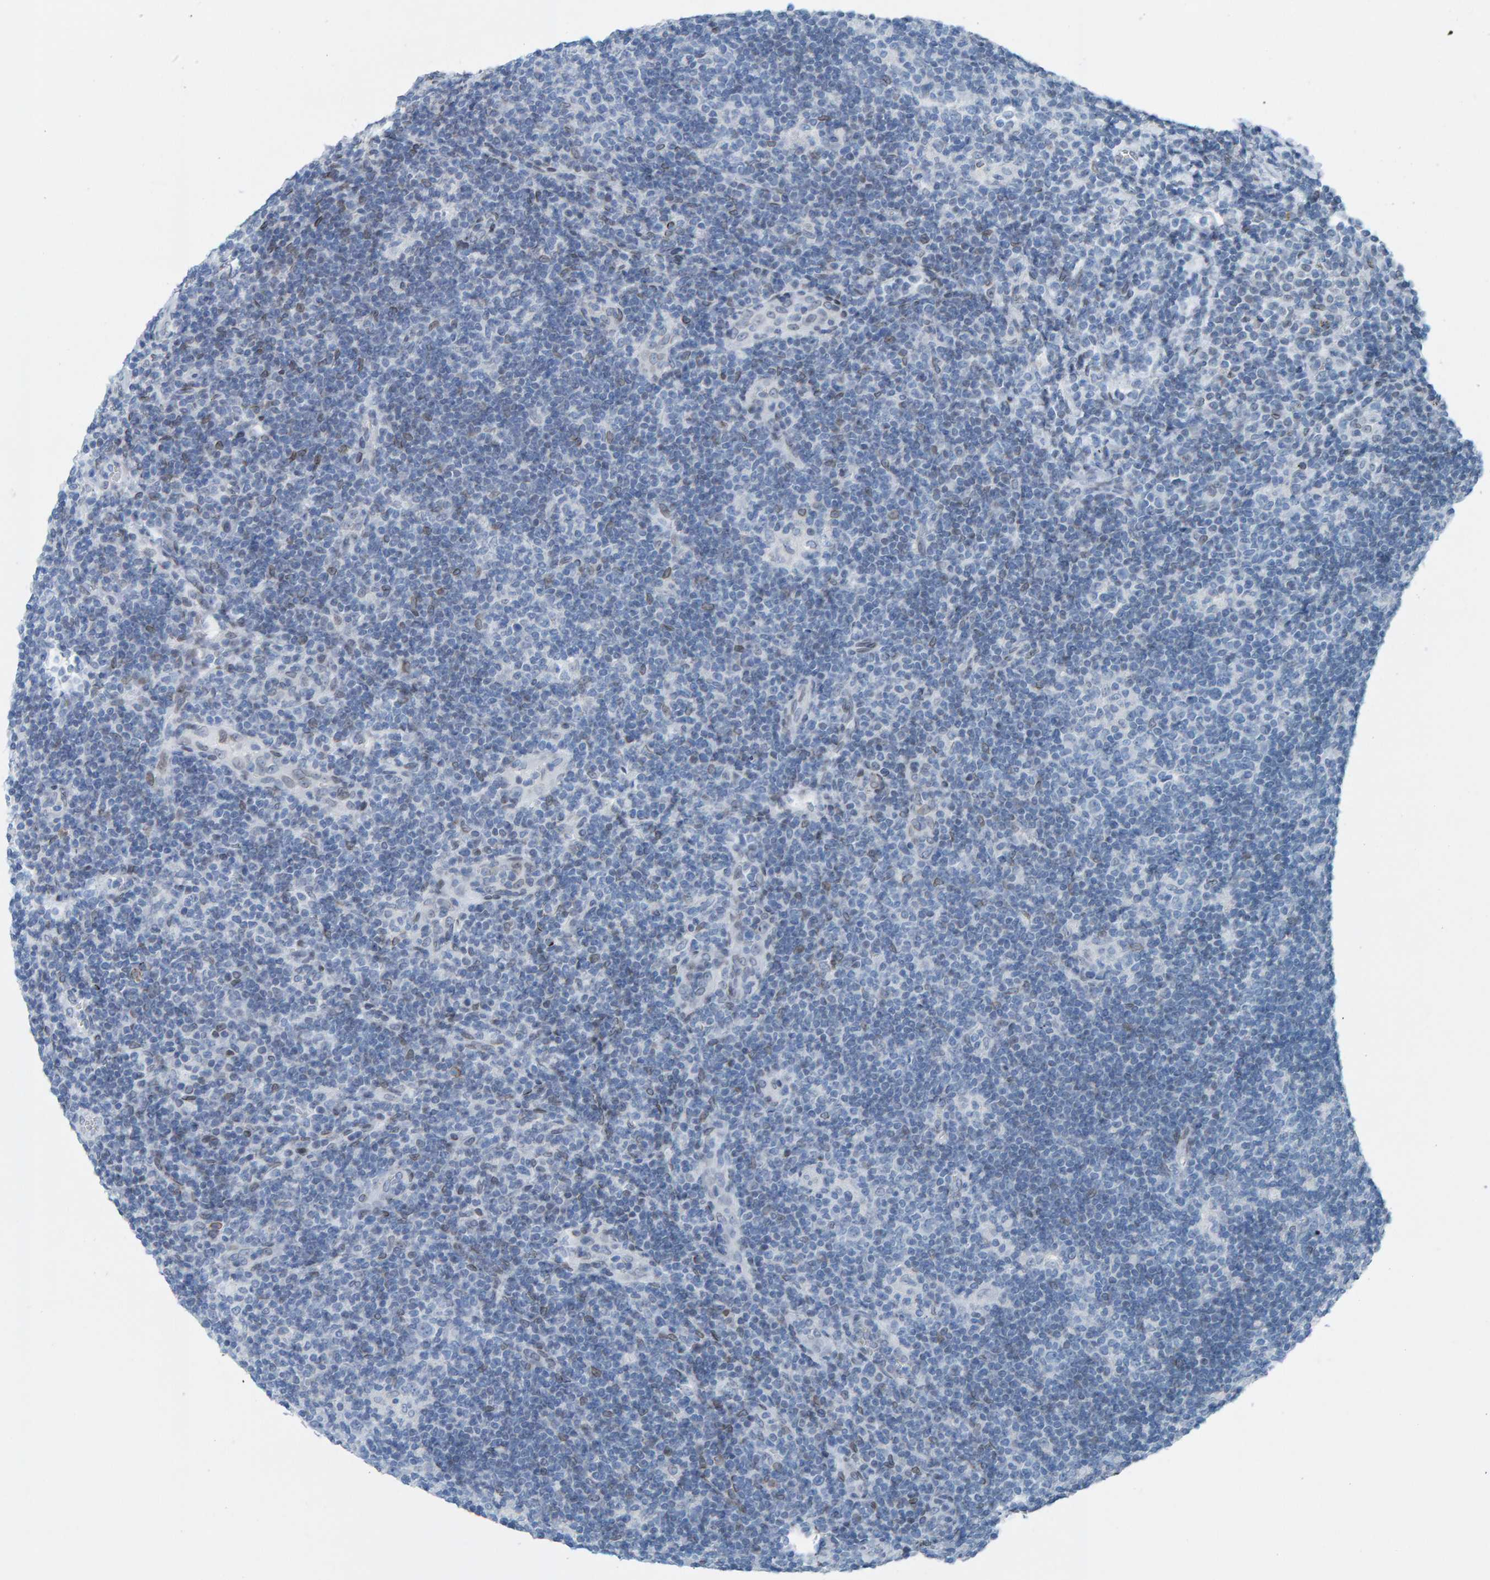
{"staining": {"intensity": "negative", "quantity": "none", "location": "none"}, "tissue": "lymphoma", "cell_type": "Tumor cells", "image_type": "cancer", "snomed": [{"axis": "morphology", "description": "Hodgkin's disease, NOS"}, {"axis": "topography", "description": "Lymph node"}], "caption": "Photomicrograph shows no protein expression in tumor cells of Hodgkin's disease tissue.", "gene": "LMNB2", "patient": {"sex": "female", "age": 57}}